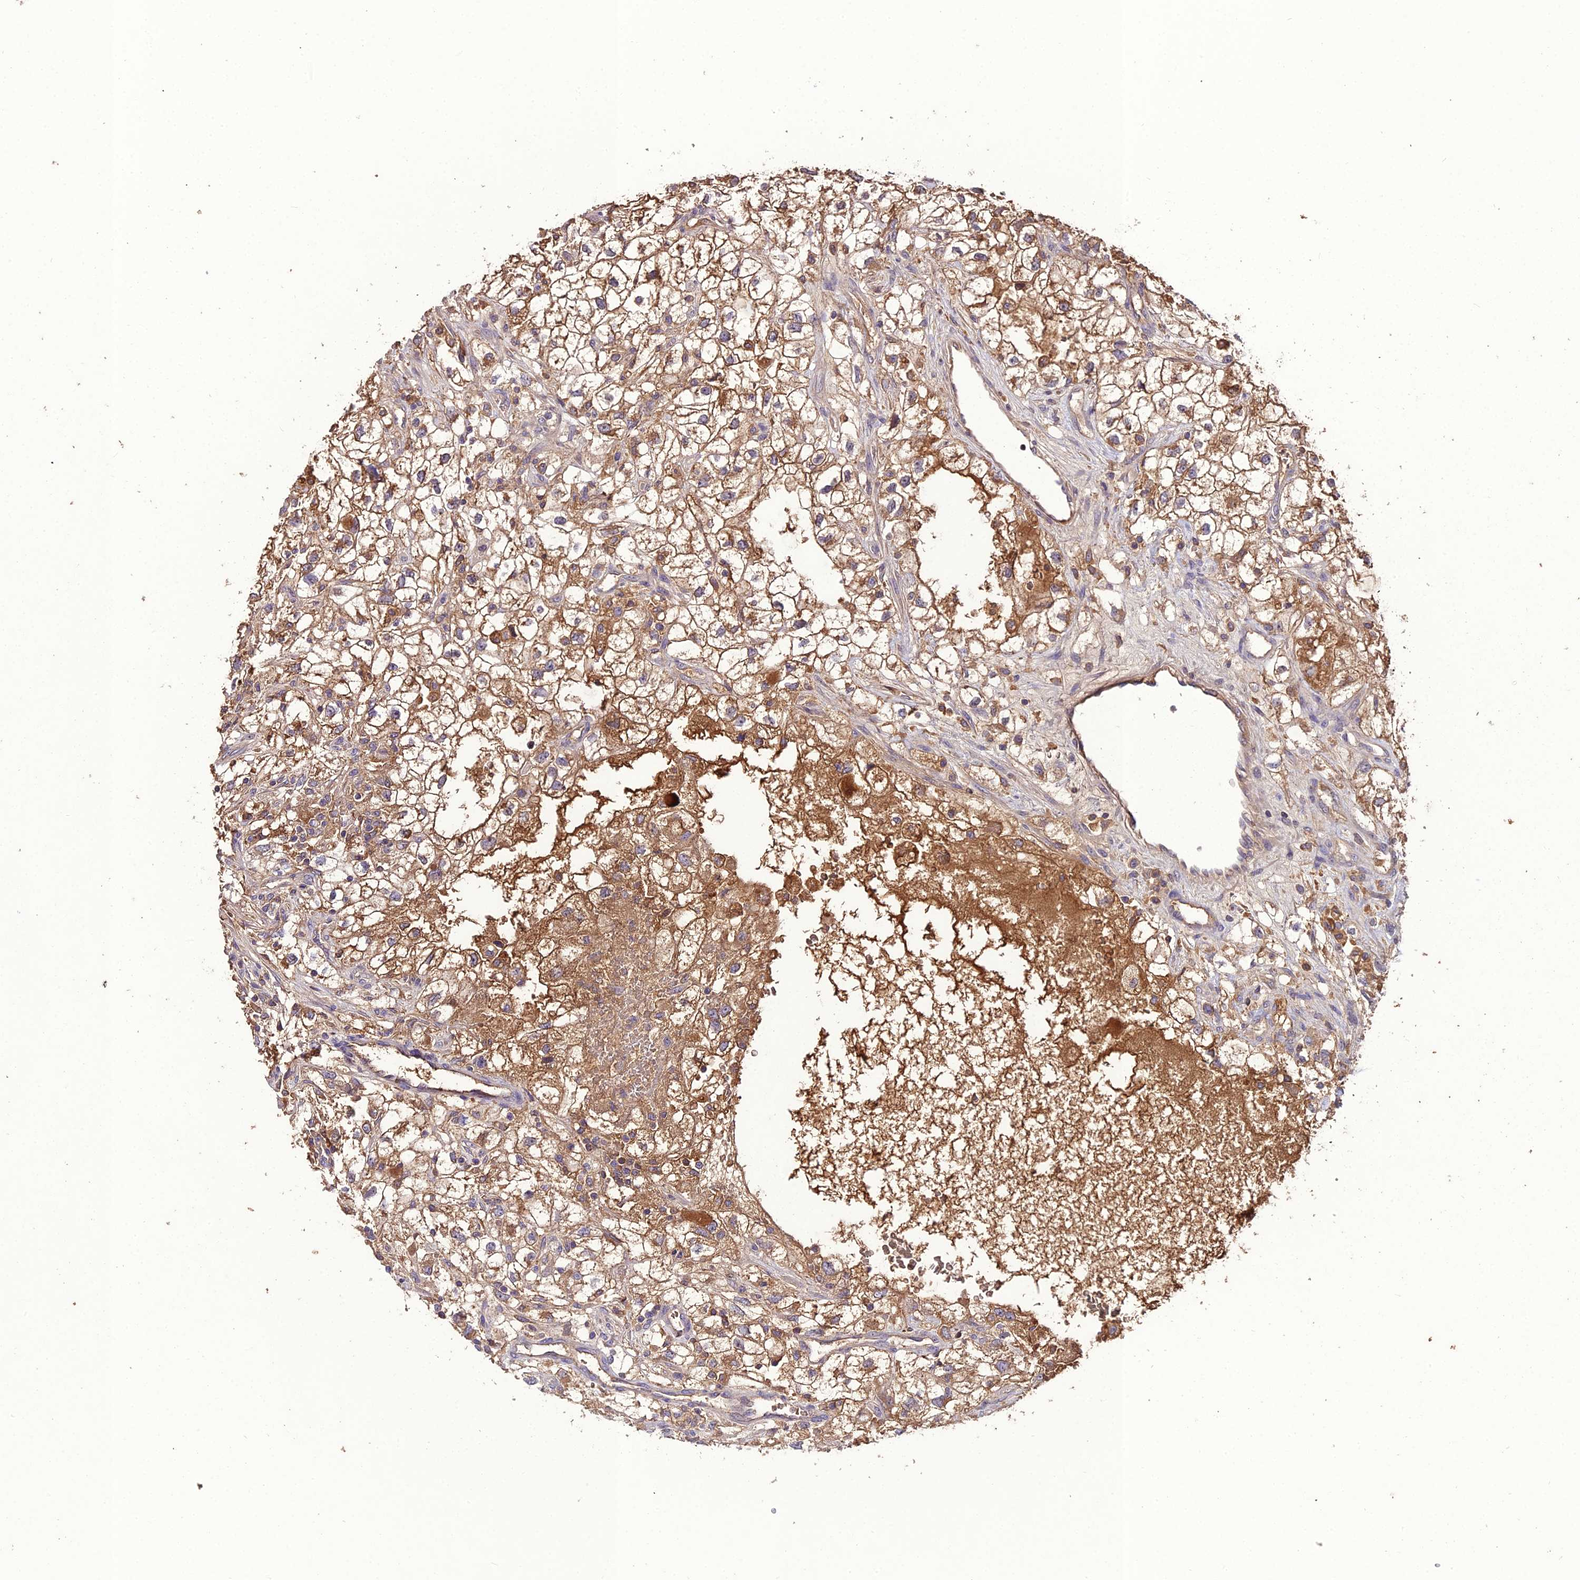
{"staining": {"intensity": "moderate", "quantity": ">75%", "location": "cytoplasmic/membranous"}, "tissue": "renal cancer", "cell_type": "Tumor cells", "image_type": "cancer", "snomed": [{"axis": "morphology", "description": "Adenocarcinoma, NOS"}, {"axis": "topography", "description": "Kidney"}], "caption": "Adenocarcinoma (renal) stained for a protein displays moderate cytoplasmic/membranous positivity in tumor cells.", "gene": "KCTD16", "patient": {"sex": "male", "age": 59}}